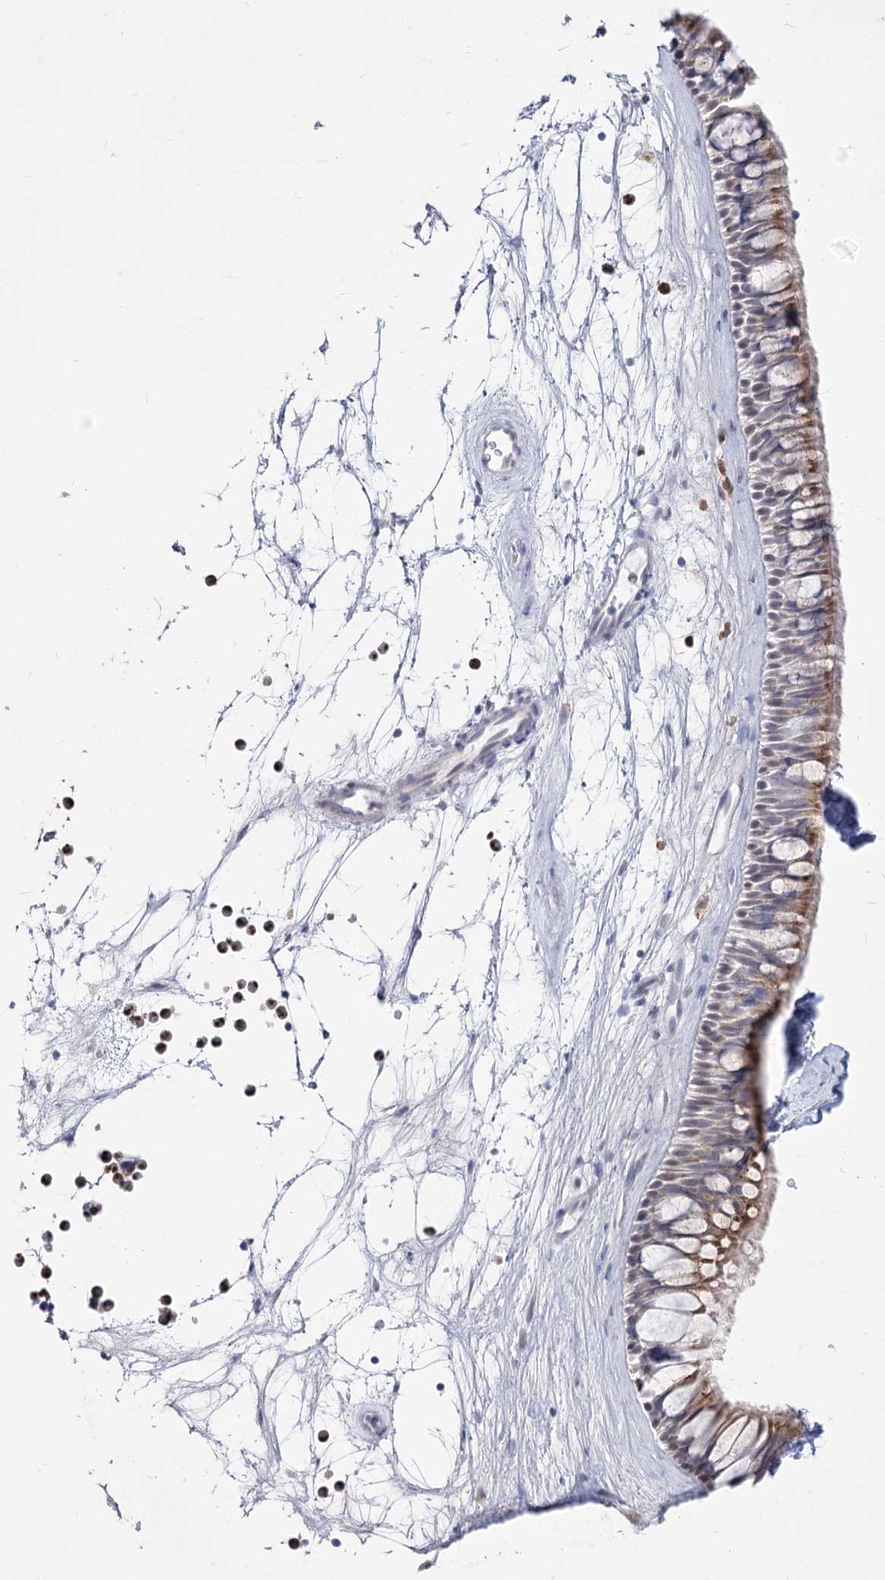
{"staining": {"intensity": "moderate", "quantity": "<25%", "location": "cytoplasmic/membranous"}, "tissue": "nasopharynx", "cell_type": "Respiratory epithelial cells", "image_type": "normal", "snomed": [{"axis": "morphology", "description": "Normal tissue, NOS"}, {"axis": "topography", "description": "Nasopharynx"}], "caption": "This is a micrograph of immunohistochemistry staining of unremarkable nasopharynx, which shows moderate expression in the cytoplasmic/membranous of respiratory epithelial cells.", "gene": "SIAE", "patient": {"sex": "male", "age": 64}}